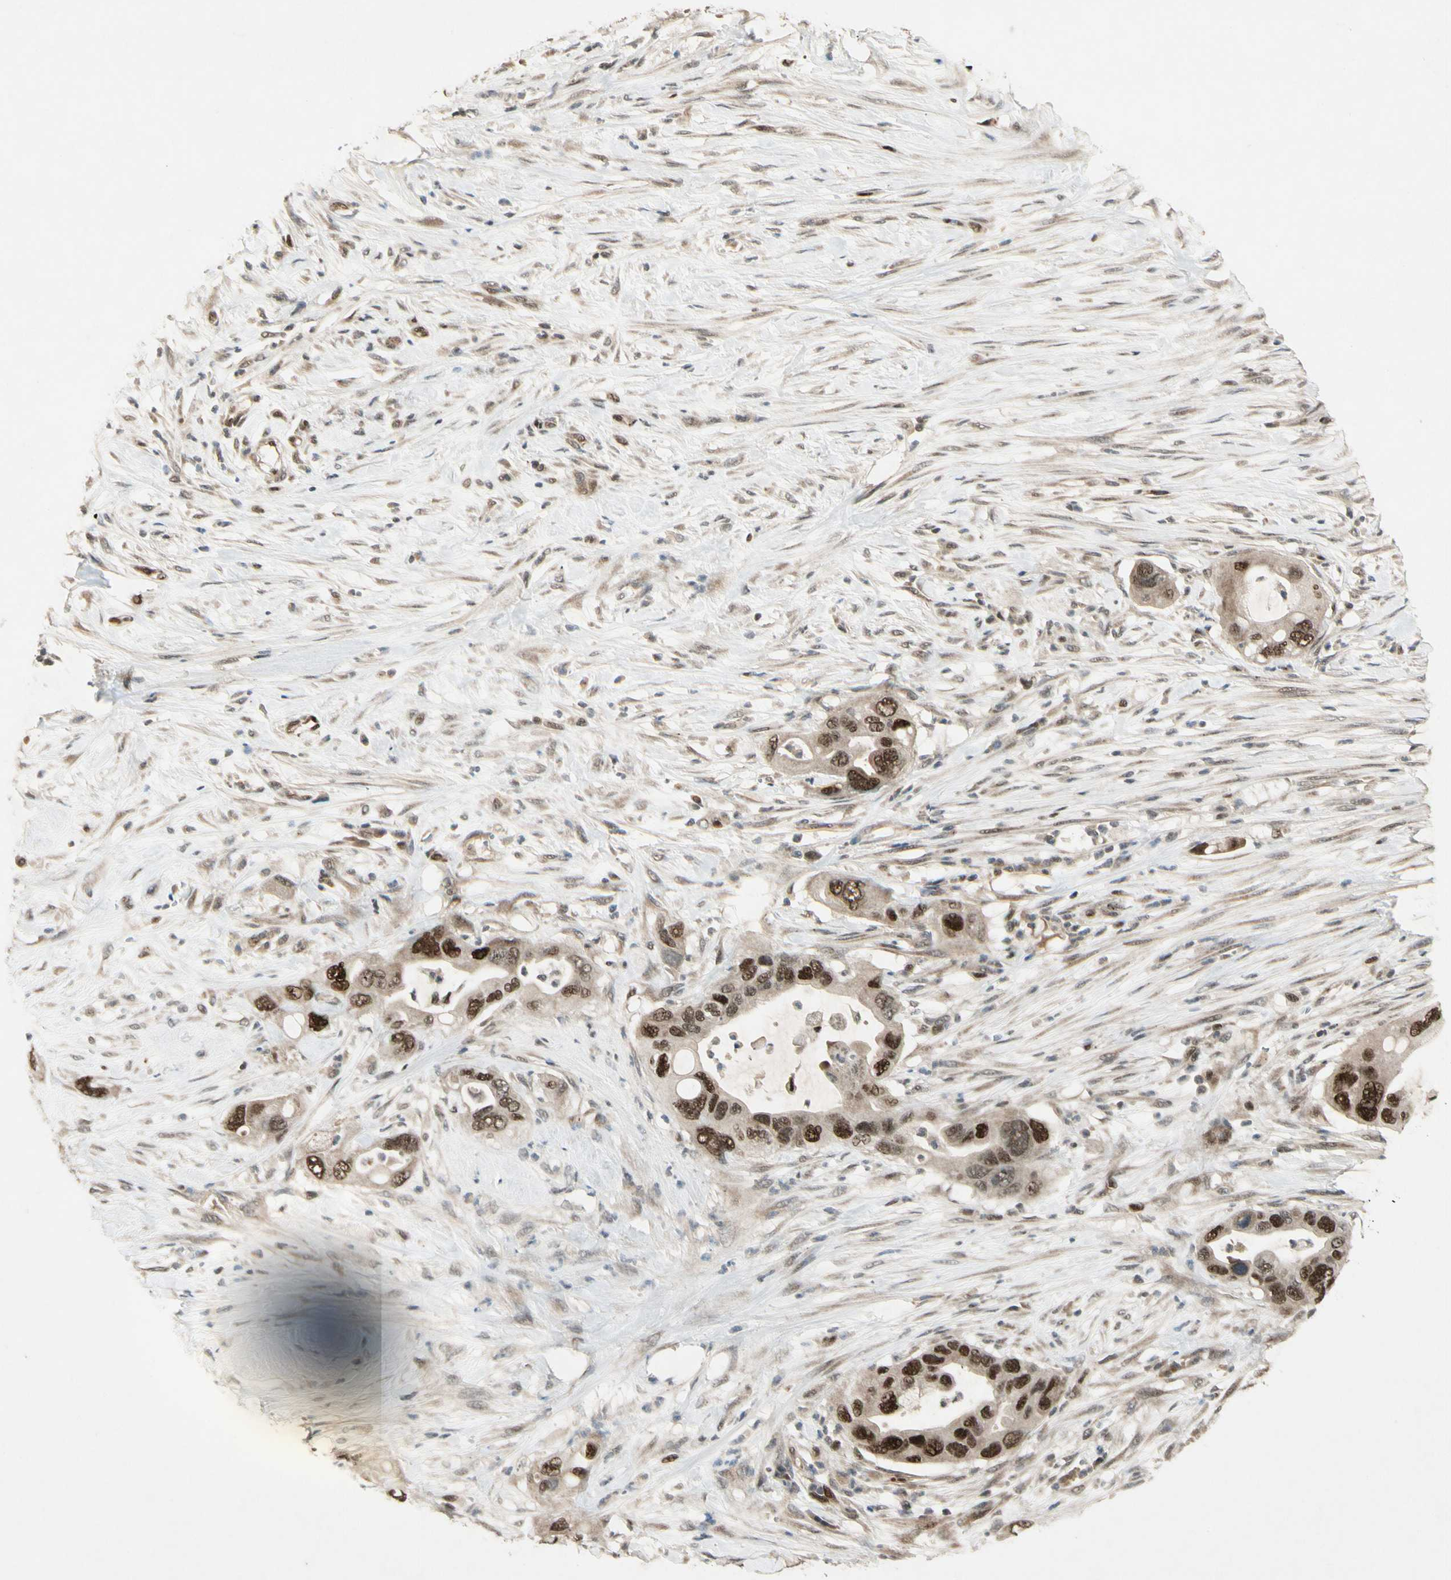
{"staining": {"intensity": "strong", "quantity": ">75%", "location": "nuclear"}, "tissue": "pancreatic cancer", "cell_type": "Tumor cells", "image_type": "cancer", "snomed": [{"axis": "morphology", "description": "Adenocarcinoma, NOS"}, {"axis": "topography", "description": "Pancreas"}], "caption": "Pancreatic adenocarcinoma stained with DAB immunohistochemistry reveals high levels of strong nuclear positivity in about >75% of tumor cells.", "gene": "CDK11A", "patient": {"sex": "female", "age": 71}}